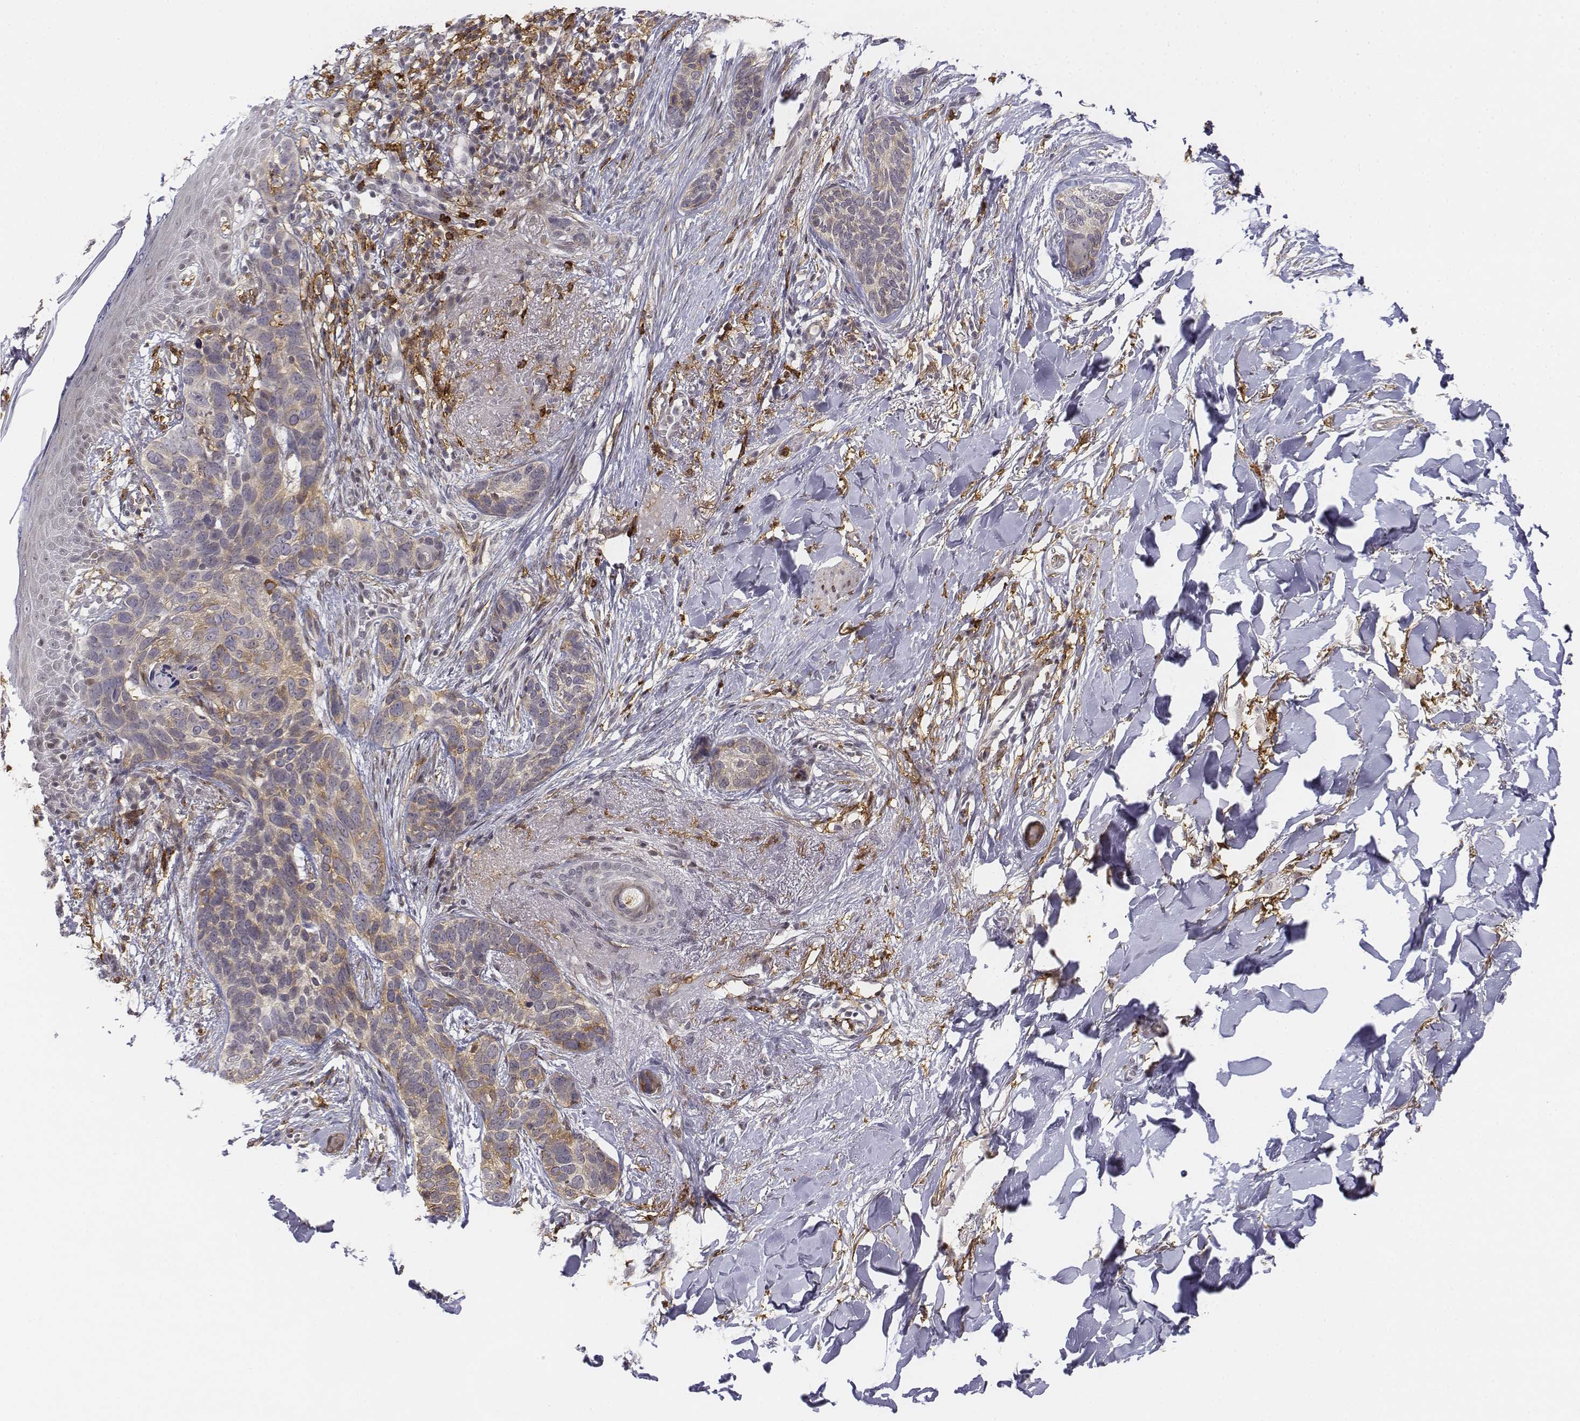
{"staining": {"intensity": "weak", "quantity": "25%-75%", "location": "cytoplasmic/membranous"}, "tissue": "skin cancer", "cell_type": "Tumor cells", "image_type": "cancer", "snomed": [{"axis": "morphology", "description": "Normal tissue, NOS"}, {"axis": "morphology", "description": "Basal cell carcinoma"}, {"axis": "topography", "description": "Skin"}], "caption": "Protein staining of skin basal cell carcinoma tissue demonstrates weak cytoplasmic/membranous staining in about 25%-75% of tumor cells.", "gene": "CD14", "patient": {"sex": "male", "age": 84}}